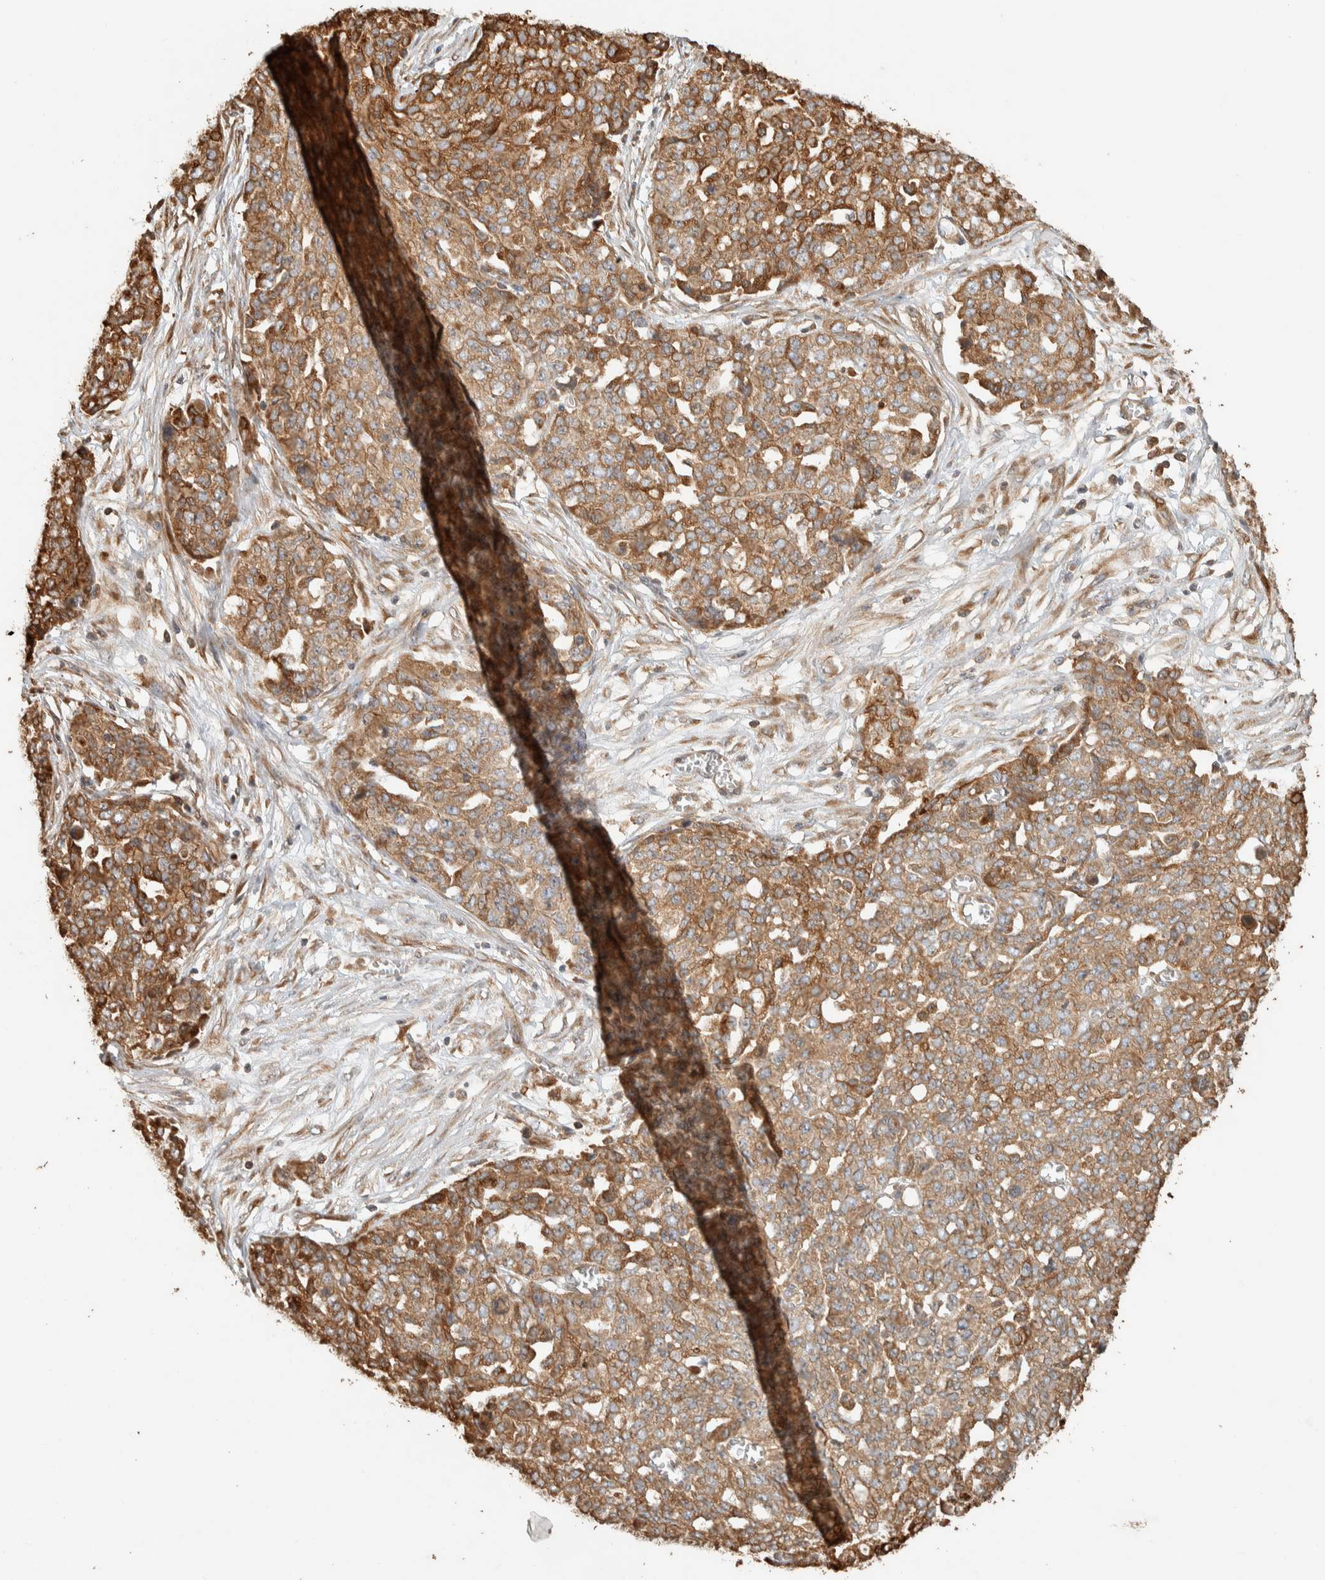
{"staining": {"intensity": "moderate", "quantity": ">75%", "location": "cytoplasmic/membranous"}, "tissue": "ovarian cancer", "cell_type": "Tumor cells", "image_type": "cancer", "snomed": [{"axis": "morphology", "description": "Cystadenocarcinoma, serous, NOS"}, {"axis": "topography", "description": "Soft tissue"}, {"axis": "topography", "description": "Ovary"}], "caption": "A brown stain highlights moderate cytoplasmic/membranous positivity of a protein in human ovarian serous cystadenocarcinoma tumor cells.", "gene": "EXOC7", "patient": {"sex": "female", "age": 57}}